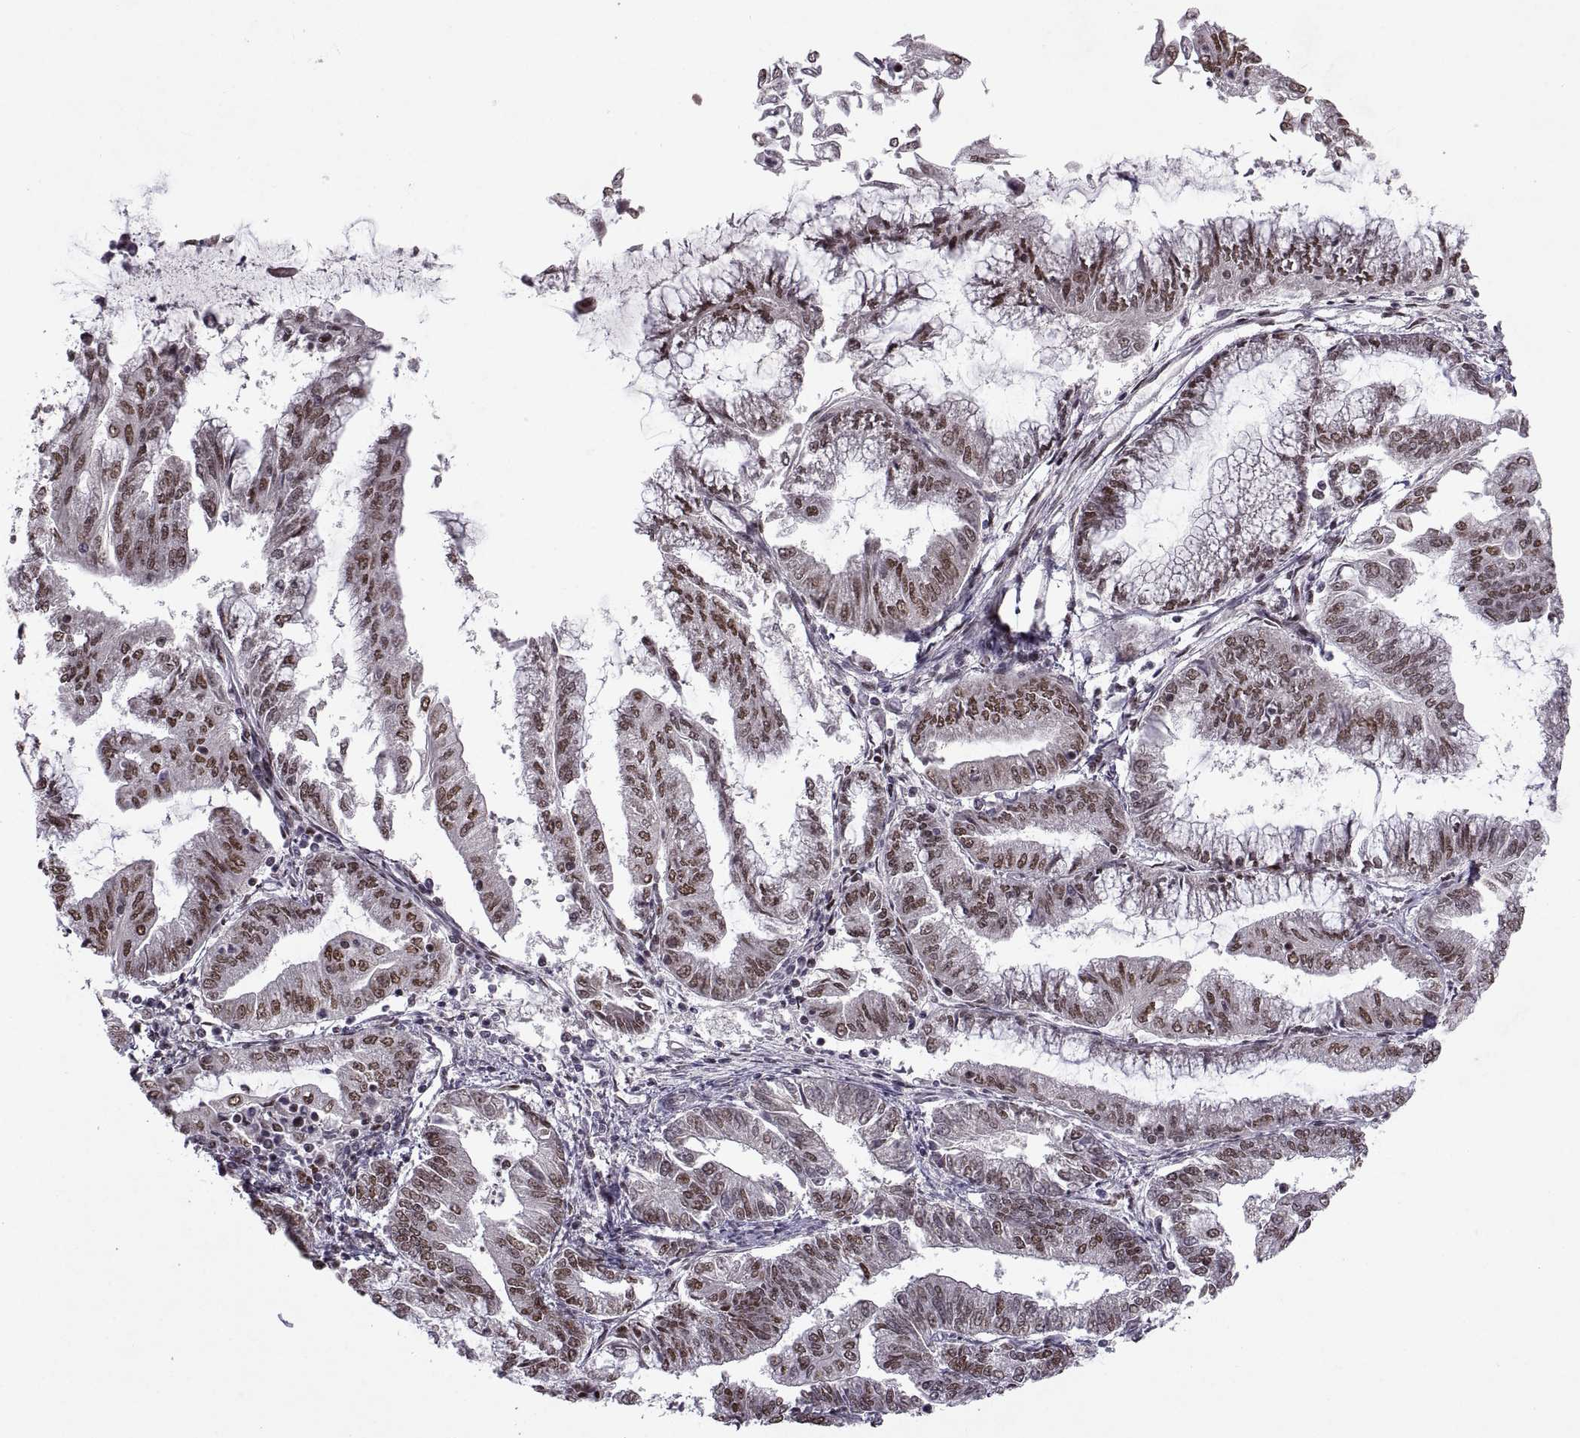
{"staining": {"intensity": "strong", "quantity": "25%-75%", "location": "nuclear"}, "tissue": "endometrial cancer", "cell_type": "Tumor cells", "image_type": "cancer", "snomed": [{"axis": "morphology", "description": "Adenocarcinoma, NOS"}, {"axis": "topography", "description": "Endometrium"}], "caption": "This is a micrograph of IHC staining of endometrial cancer, which shows strong positivity in the nuclear of tumor cells.", "gene": "MT1E", "patient": {"sex": "female", "age": 55}}